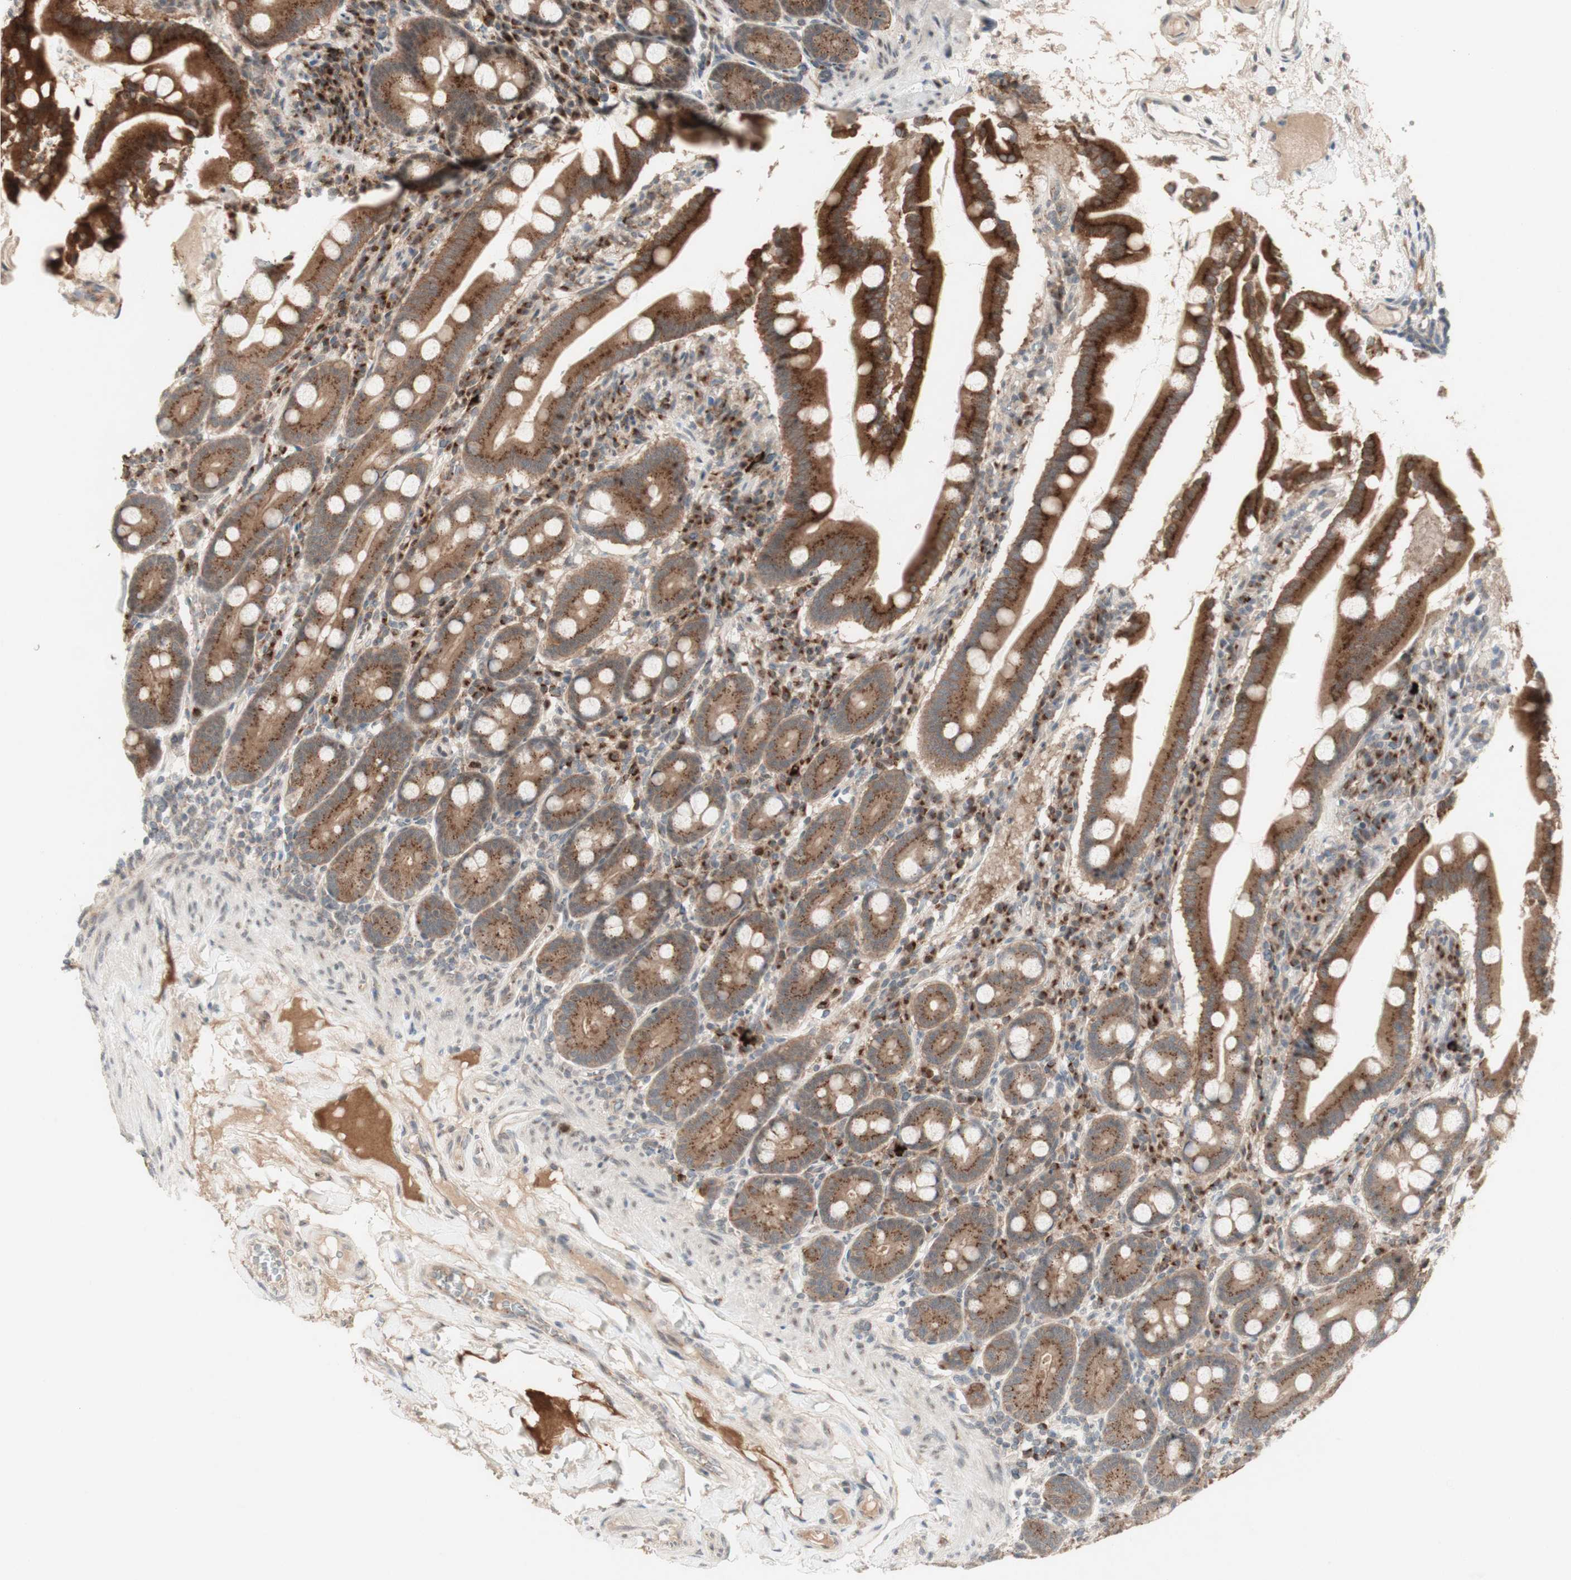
{"staining": {"intensity": "strong", "quantity": ">75%", "location": "cytoplasmic/membranous"}, "tissue": "duodenum", "cell_type": "Glandular cells", "image_type": "normal", "snomed": [{"axis": "morphology", "description": "Normal tissue, NOS"}, {"axis": "topography", "description": "Duodenum"}], "caption": "Benign duodenum shows strong cytoplasmic/membranous expression in about >75% of glandular cells.", "gene": "CYLD", "patient": {"sex": "male", "age": 50}}